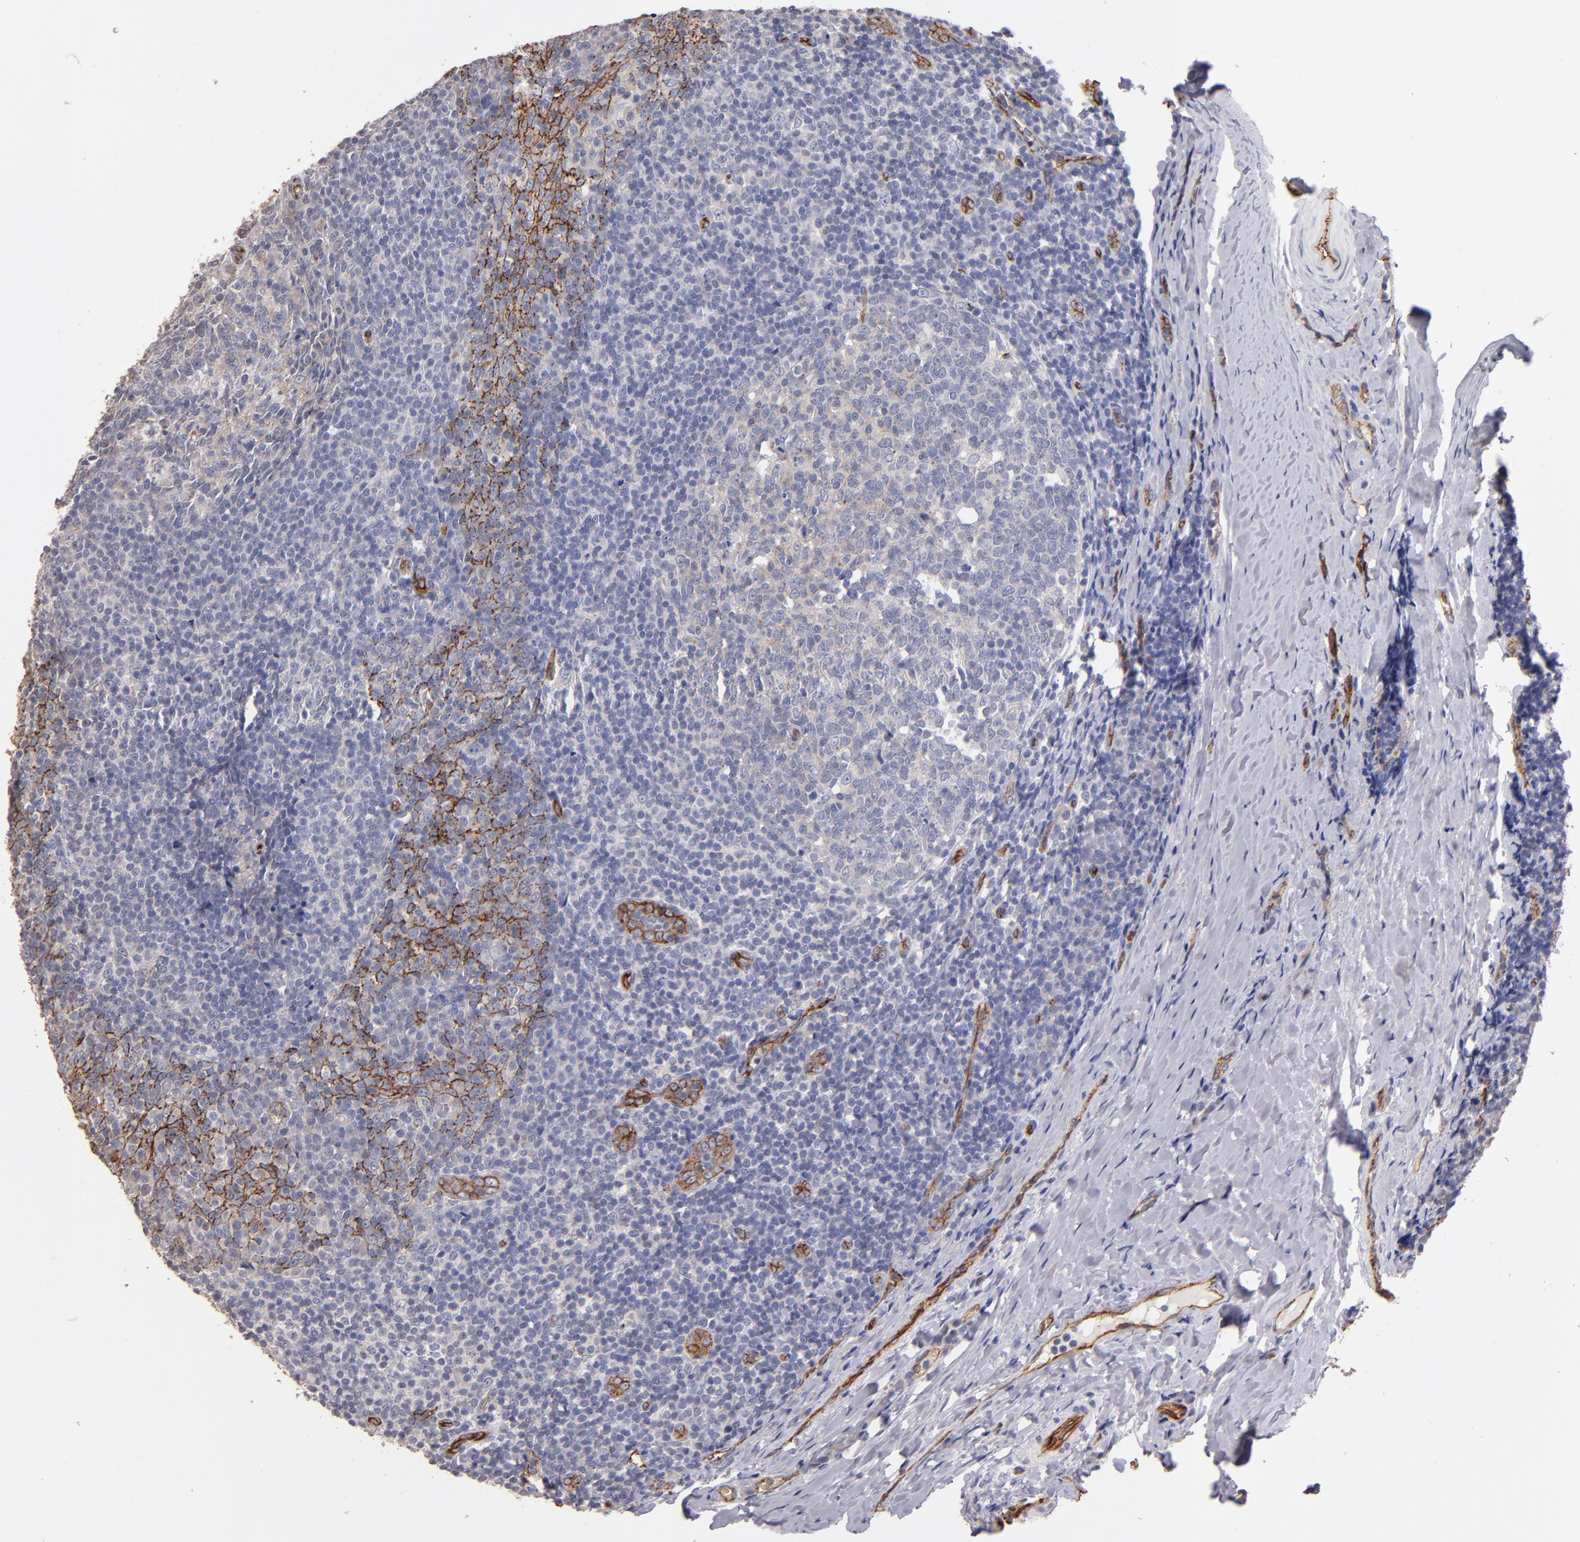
{"staining": {"intensity": "negative", "quantity": "none", "location": "none"}, "tissue": "tonsil", "cell_type": "Germinal center cells", "image_type": "normal", "snomed": [{"axis": "morphology", "description": "Normal tissue, NOS"}, {"axis": "topography", "description": "Tonsil"}], "caption": "Protein analysis of unremarkable tonsil shows no significant staining in germinal center cells.", "gene": "CLDN5", "patient": {"sex": "male", "age": 31}}